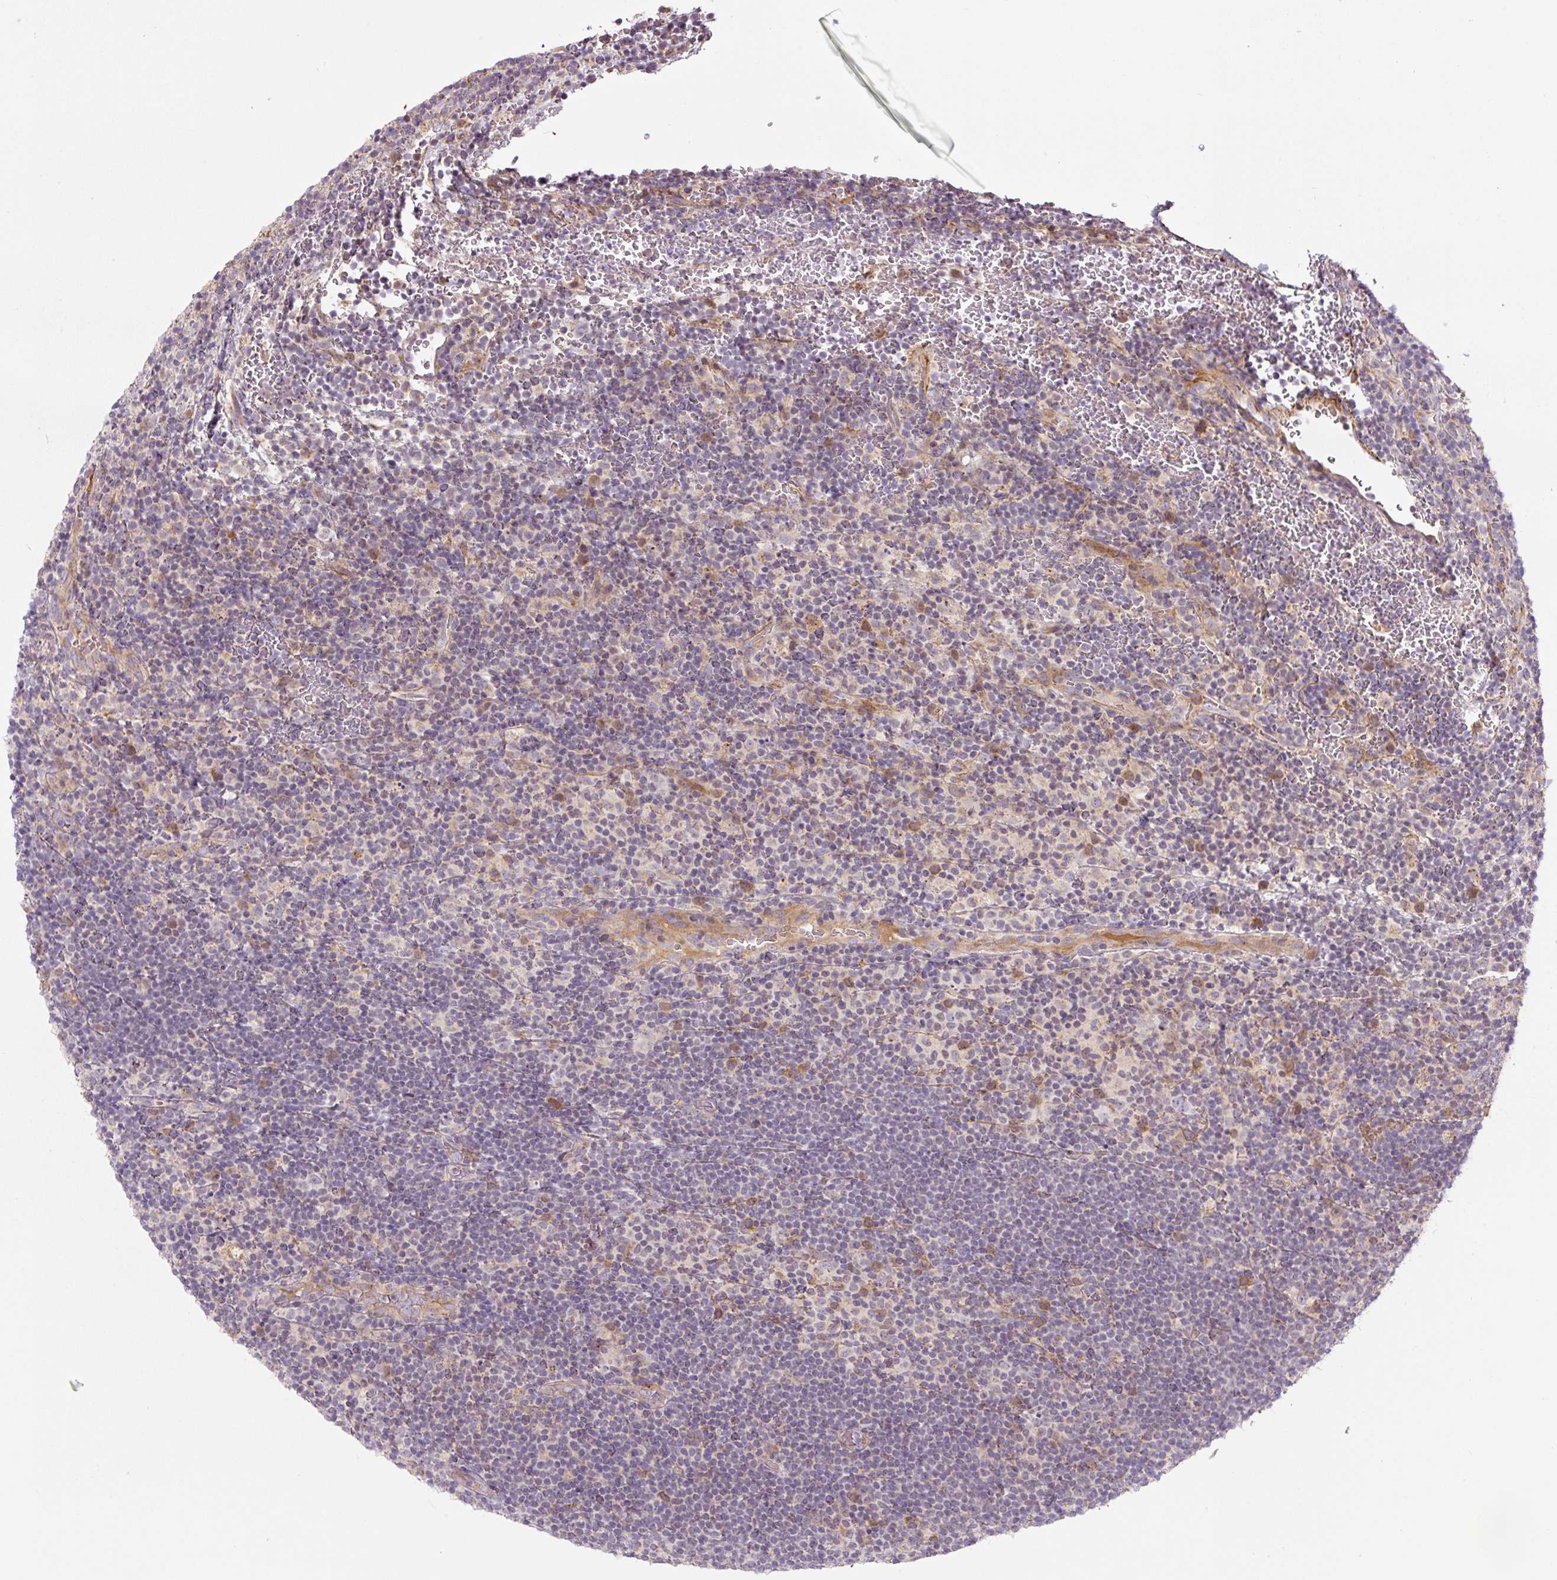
{"staining": {"intensity": "negative", "quantity": "none", "location": "none"}, "tissue": "lymphoma", "cell_type": "Tumor cells", "image_type": "cancer", "snomed": [{"axis": "morphology", "description": "Hodgkin's disease, NOS"}, {"axis": "topography", "description": "Lymph node"}], "caption": "Hodgkin's disease was stained to show a protein in brown. There is no significant staining in tumor cells.", "gene": "CCNI2", "patient": {"sex": "female", "age": 57}}